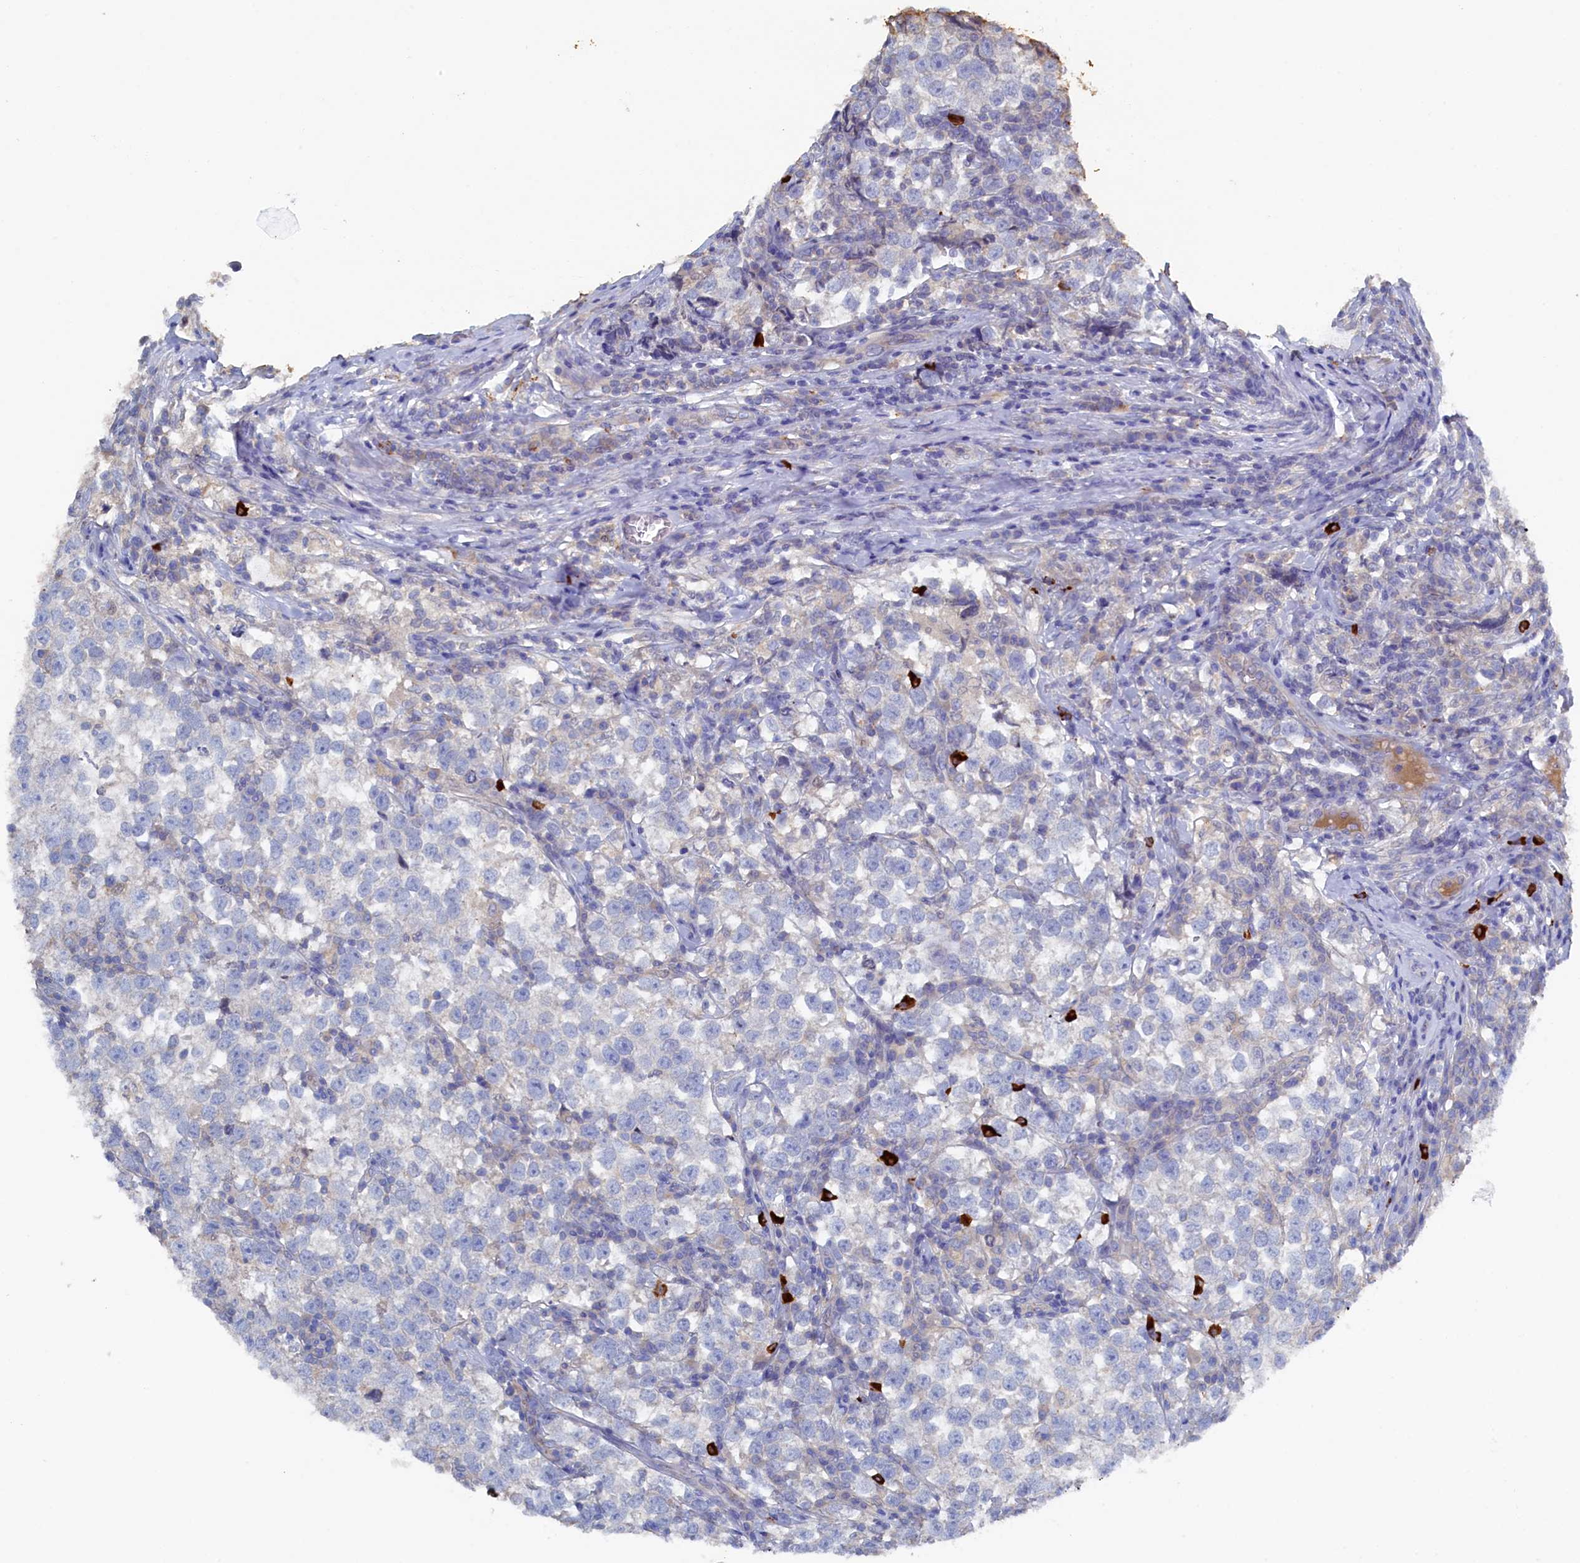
{"staining": {"intensity": "negative", "quantity": "none", "location": "none"}, "tissue": "testis cancer", "cell_type": "Tumor cells", "image_type": "cancer", "snomed": [{"axis": "morphology", "description": "Normal tissue, NOS"}, {"axis": "morphology", "description": "Seminoma, NOS"}, {"axis": "topography", "description": "Testis"}], "caption": "Seminoma (testis) was stained to show a protein in brown. There is no significant positivity in tumor cells.", "gene": "CBLIF", "patient": {"sex": "male", "age": 43}}